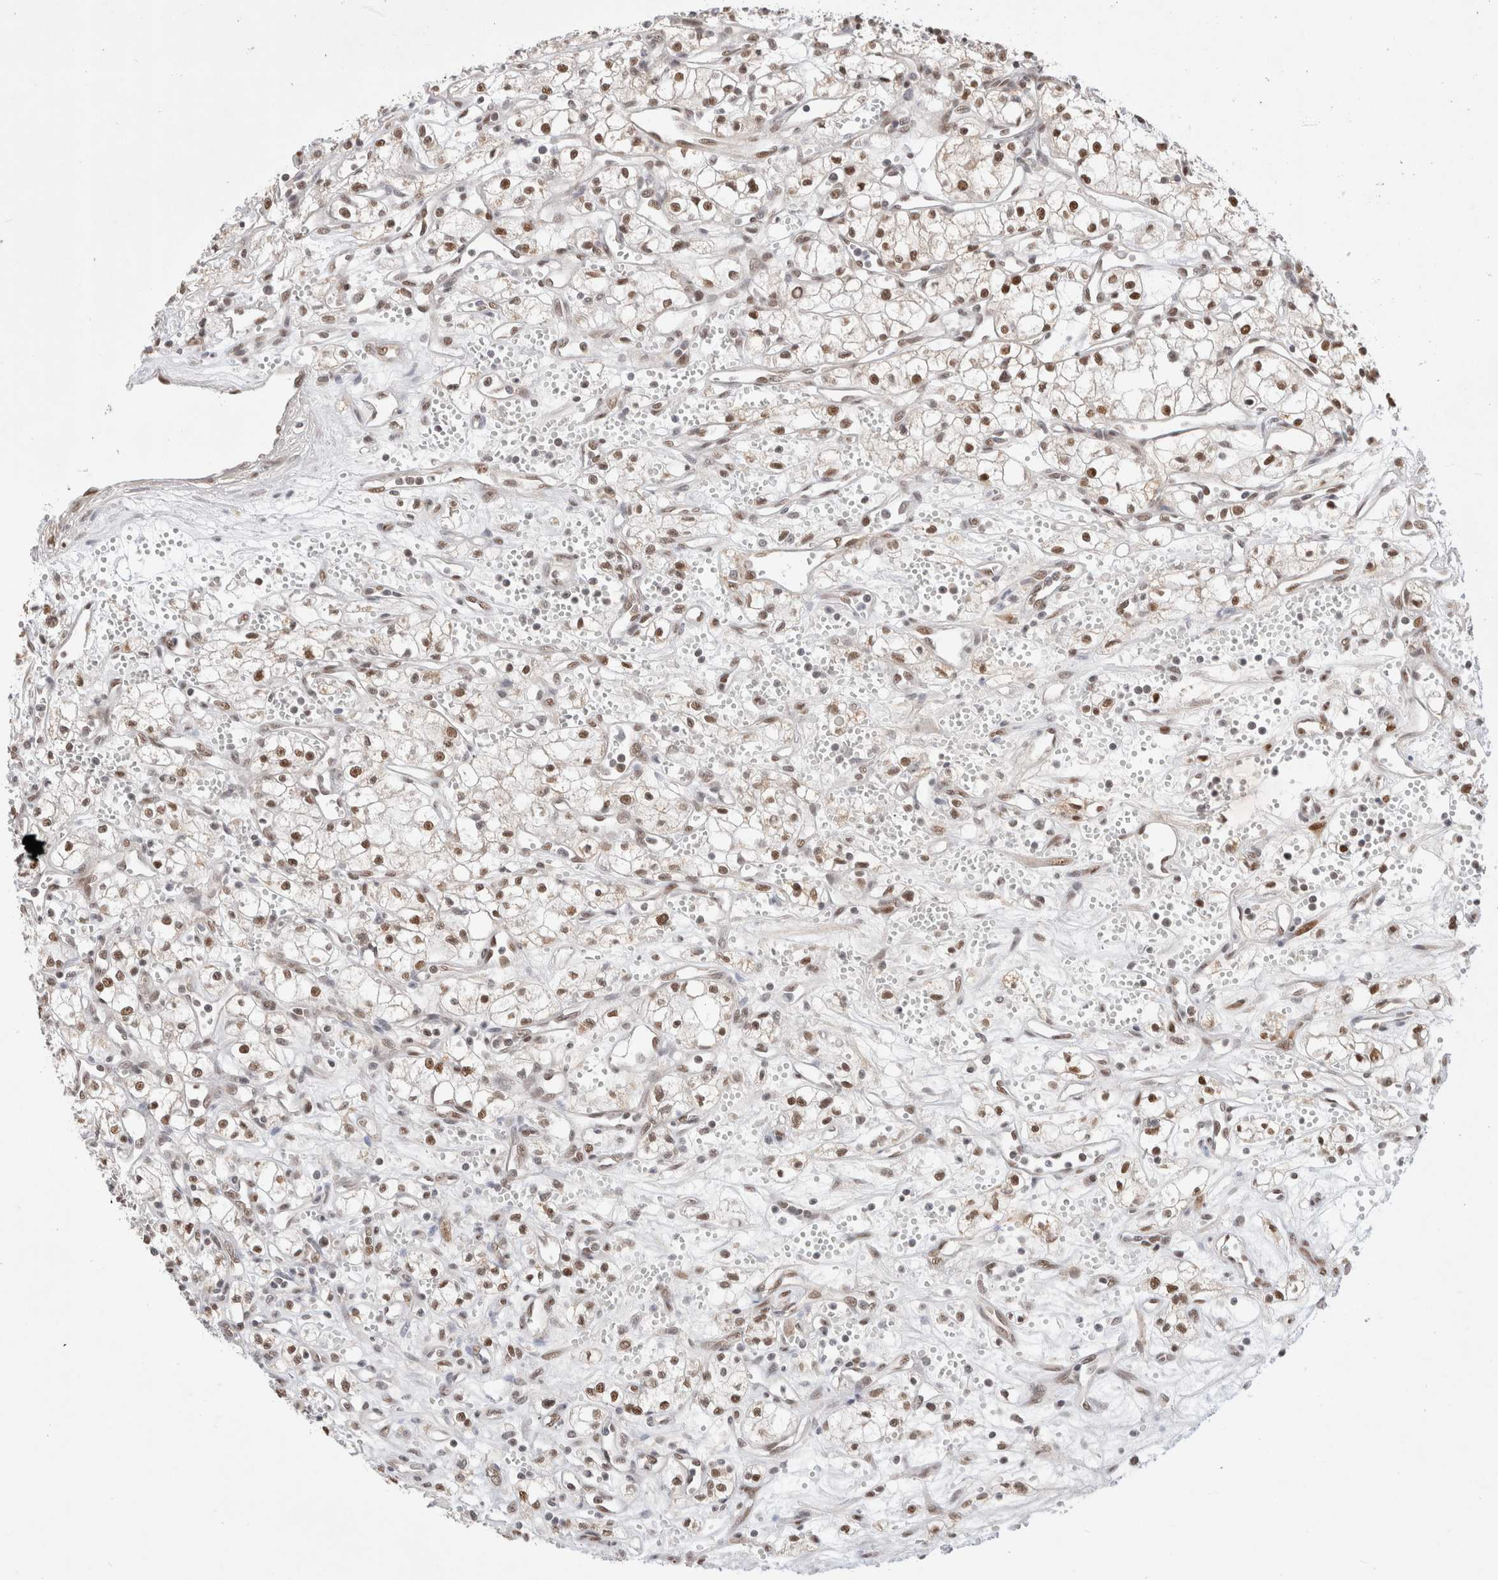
{"staining": {"intensity": "moderate", "quantity": ">75%", "location": "nuclear"}, "tissue": "renal cancer", "cell_type": "Tumor cells", "image_type": "cancer", "snomed": [{"axis": "morphology", "description": "Adenocarcinoma, NOS"}, {"axis": "topography", "description": "Kidney"}], "caption": "DAB immunohistochemical staining of human renal cancer (adenocarcinoma) reveals moderate nuclear protein positivity in about >75% of tumor cells. Using DAB (brown) and hematoxylin (blue) stains, captured at high magnification using brightfield microscopy.", "gene": "GTF2I", "patient": {"sex": "male", "age": 59}}